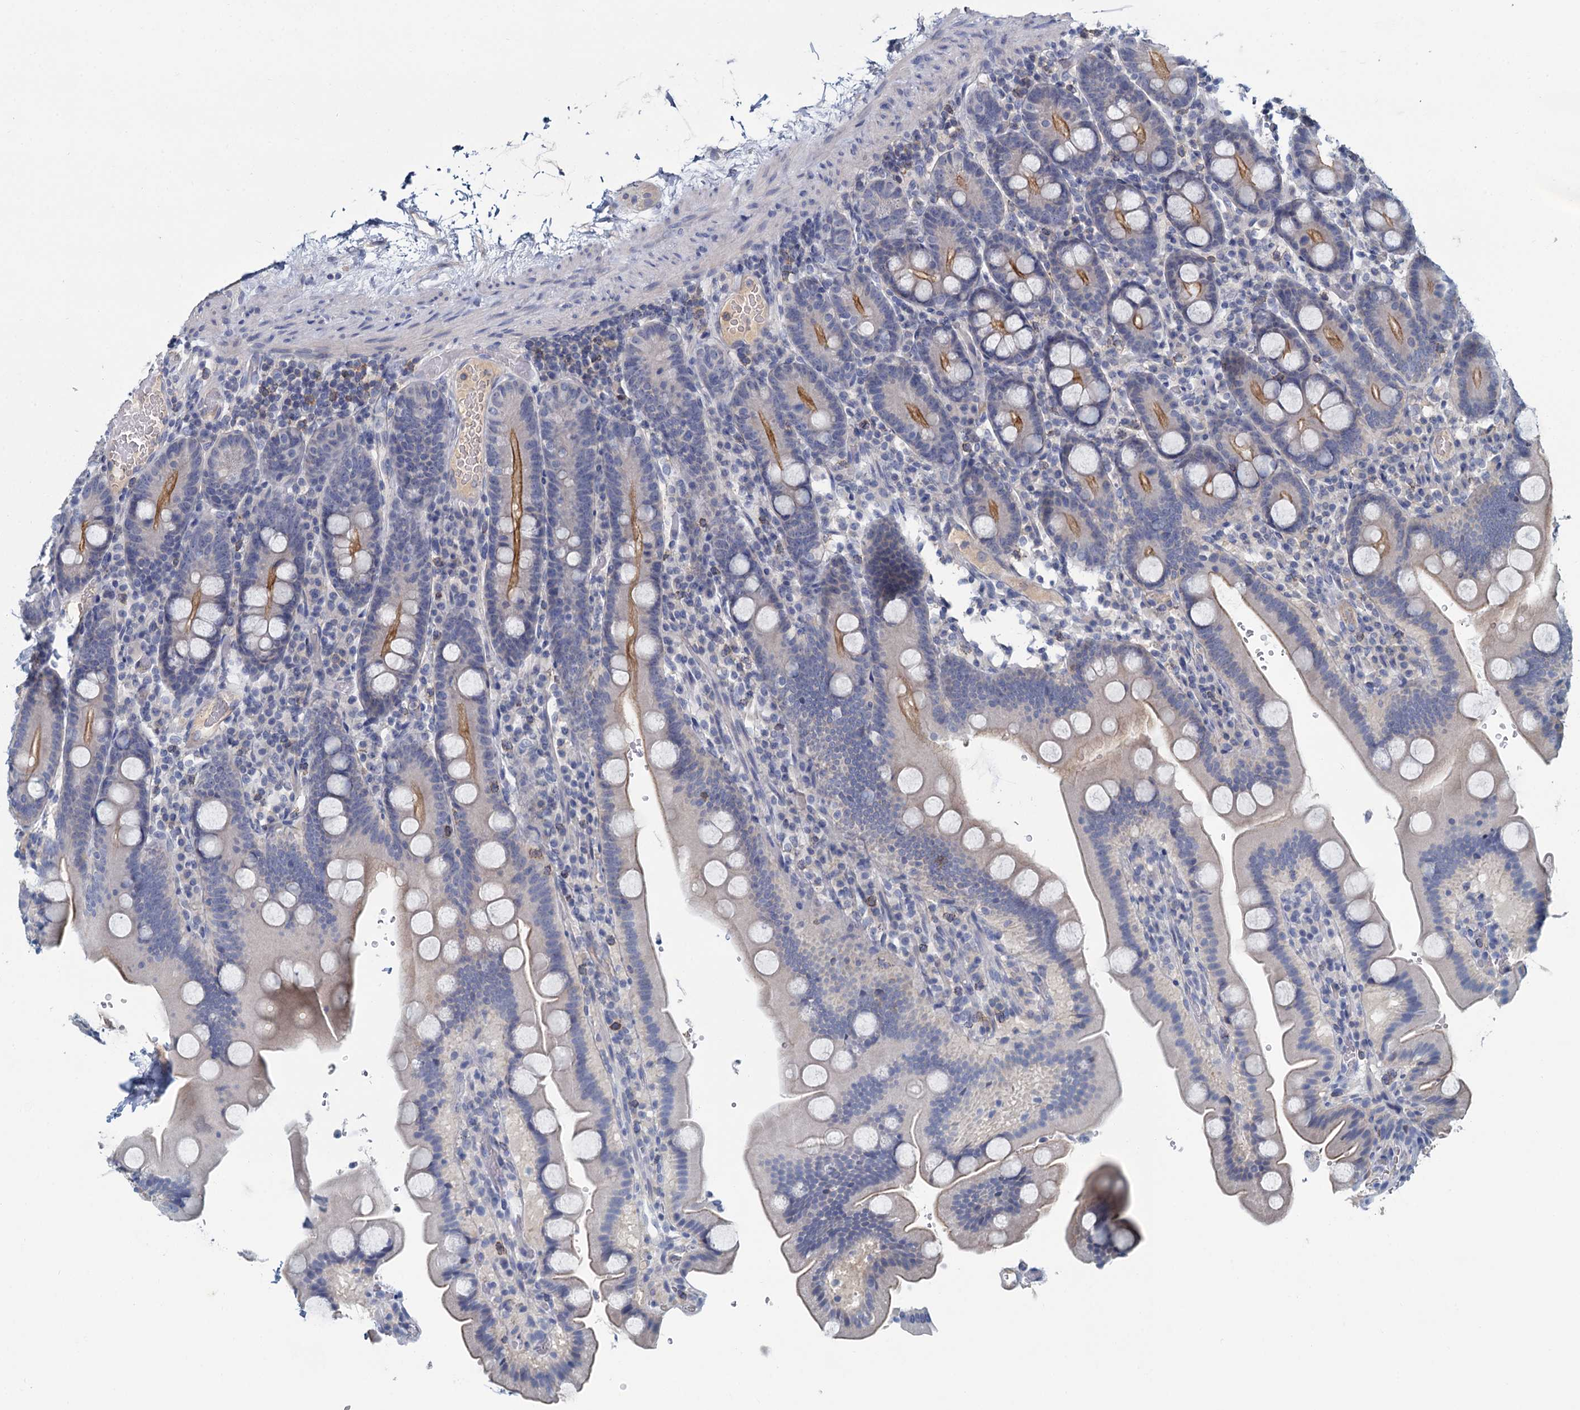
{"staining": {"intensity": "moderate", "quantity": "25%-75%", "location": "cytoplasmic/membranous"}, "tissue": "duodenum", "cell_type": "Glandular cells", "image_type": "normal", "snomed": [{"axis": "morphology", "description": "Normal tissue, NOS"}, {"axis": "topography", "description": "Duodenum"}], "caption": "Glandular cells reveal moderate cytoplasmic/membranous staining in about 25%-75% of cells in normal duodenum. (DAB IHC, brown staining for protein, blue staining for nuclei).", "gene": "ACSM3", "patient": {"sex": "male", "age": 55}}